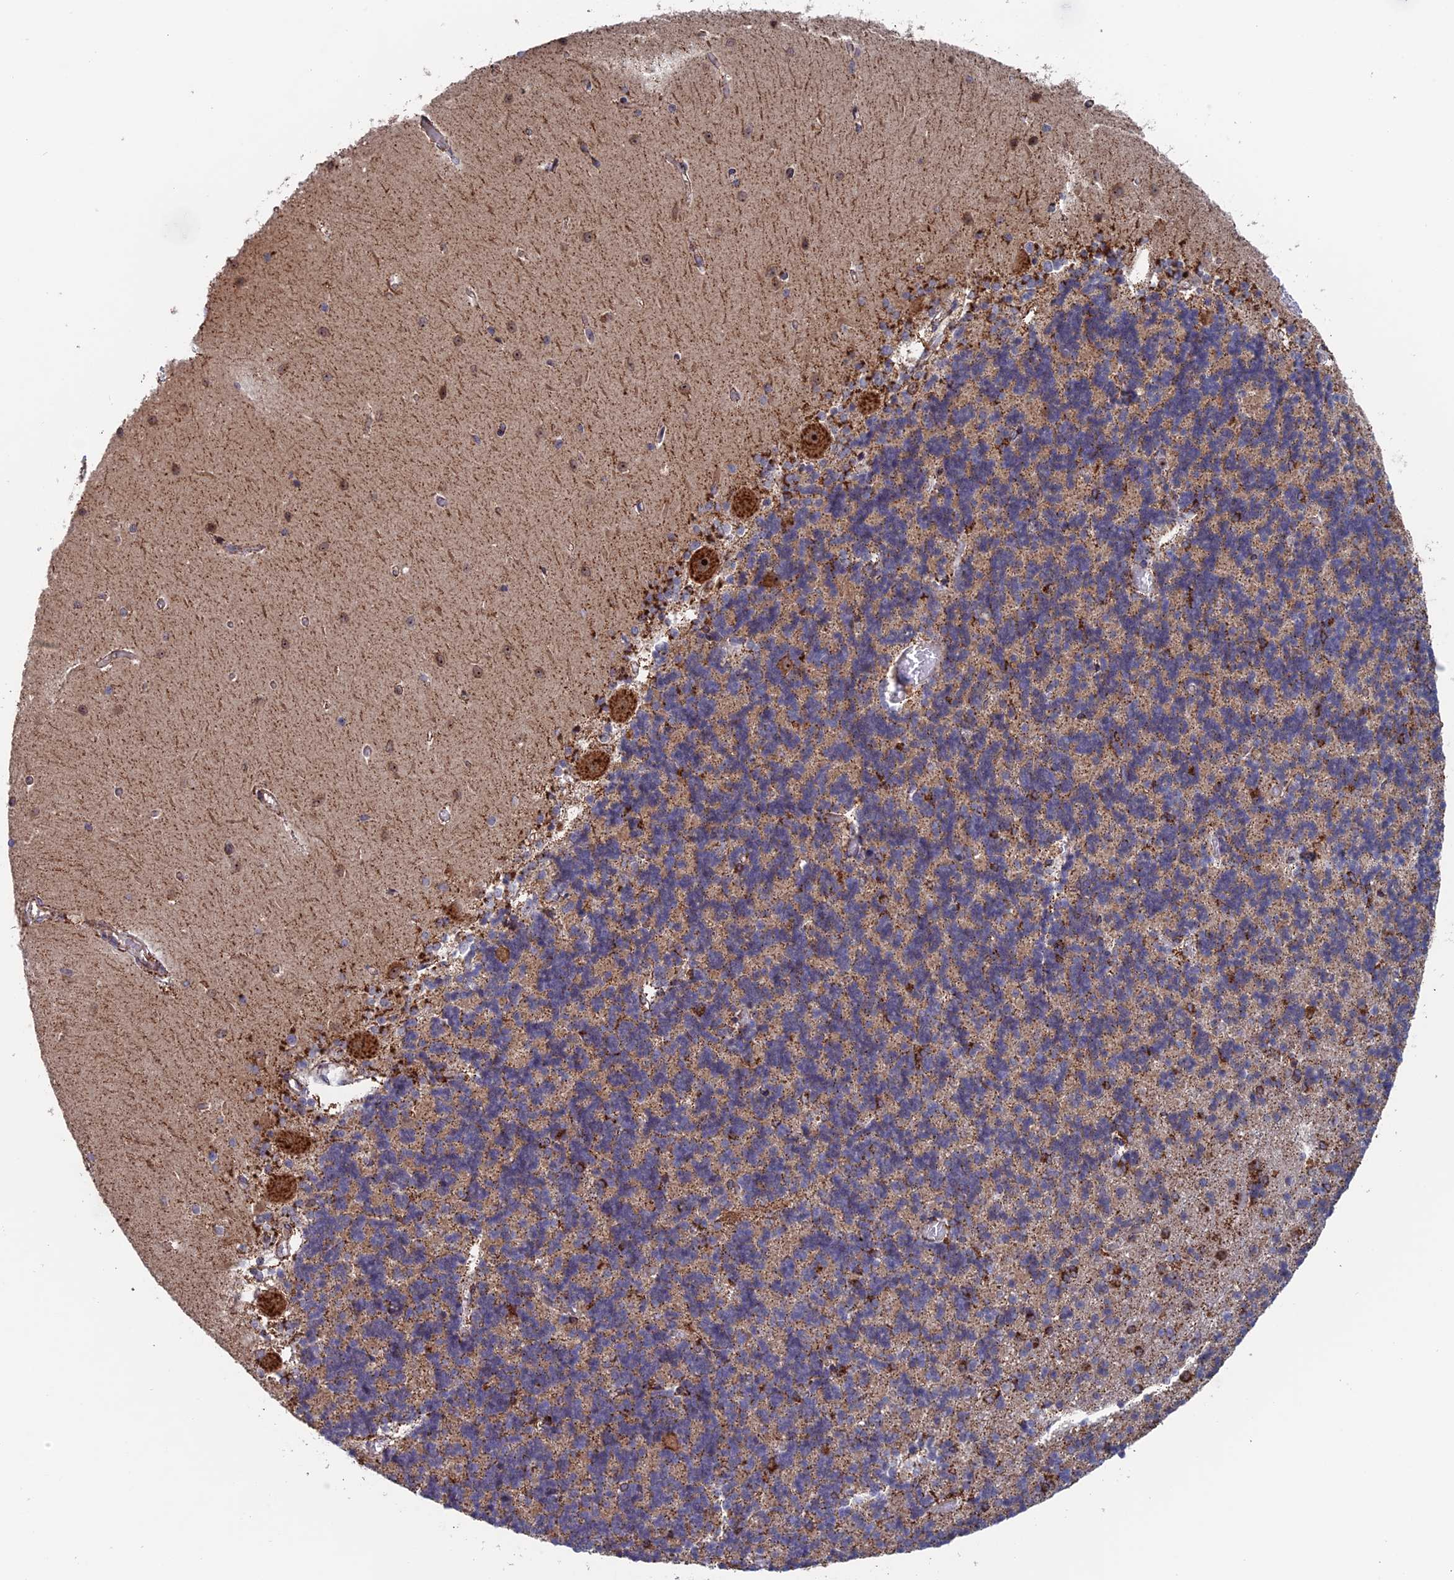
{"staining": {"intensity": "moderate", "quantity": ">75%", "location": "cytoplasmic/membranous"}, "tissue": "cerebellum", "cell_type": "Cells in granular layer", "image_type": "normal", "snomed": [{"axis": "morphology", "description": "Normal tissue, NOS"}, {"axis": "topography", "description": "Cerebellum"}], "caption": "Immunohistochemistry (IHC) staining of normal cerebellum, which demonstrates medium levels of moderate cytoplasmic/membranous expression in approximately >75% of cells in granular layer indicating moderate cytoplasmic/membranous protein positivity. The staining was performed using DAB (3,3'-diaminobenzidine) (brown) for protein detection and nuclei were counterstained in hematoxylin (blue).", "gene": "DTYMK", "patient": {"sex": "male", "age": 37}}